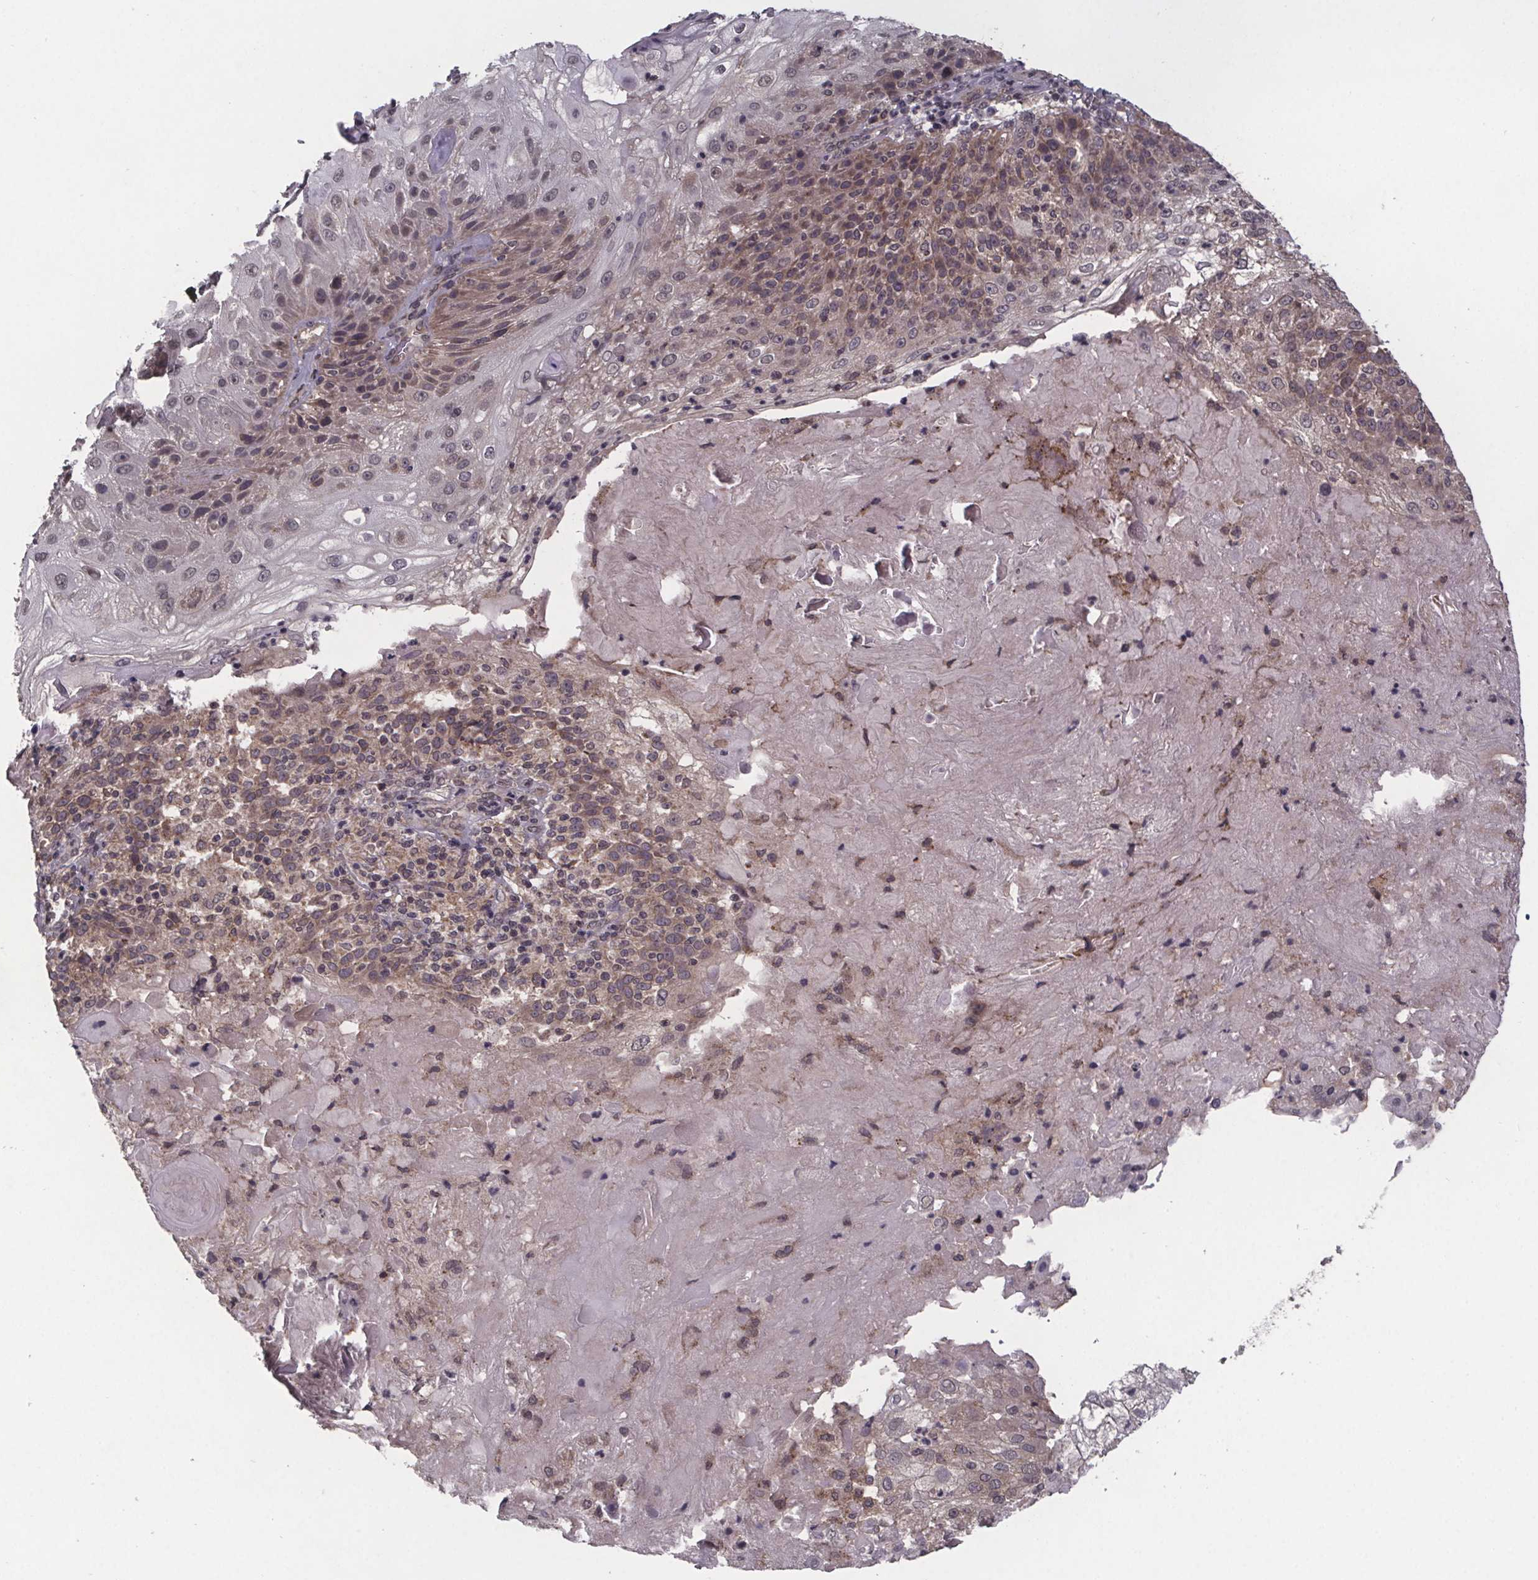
{"staining": {"intensity": "weak", "quantity": "25%-75%", "location": "cytoplasmic/membranous"}, "tissue": "skin cancer", "cell_type": "Tumor cells", "image_type": "cancer", "snomed": [{"axis": "morphology", "description": "Normal tissue, NOS"}, {"axis": "morphology", "description": "Squamous cell carcinoma, NOS"}, {"axis": "topography", "description": "Skin"}], "caption": "Protein positivity by immunohistochemistry (IHC) exhibits weak cytoplasmic/membranous positivity in about 25%-75% of tumor cells in squamous cell carcinoma (skin). (IHC, brightfield microscopy, high magnification).", "gene": "SAT1", "patient": {"sex": "female", "age": 83}}